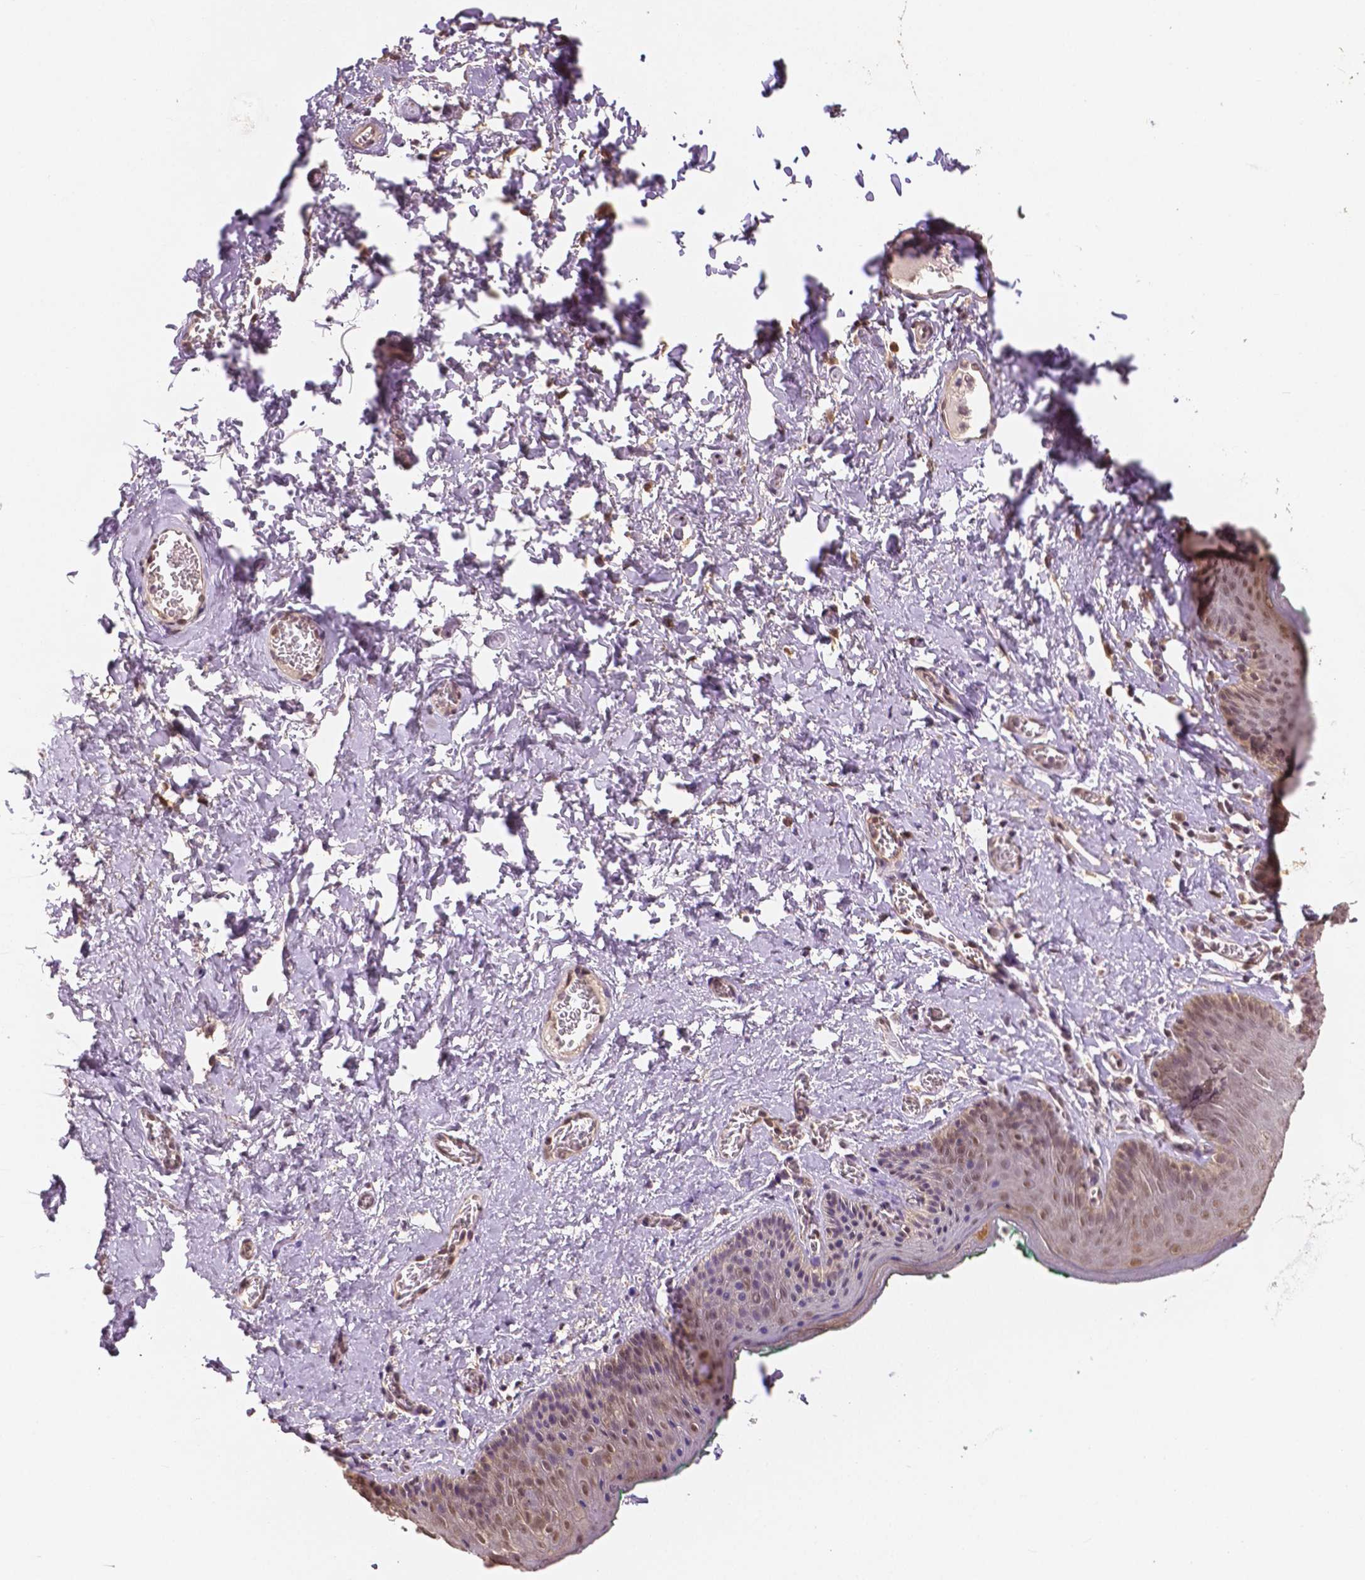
{"staining": {"intensity": "moderate", "quantity": "<25%", "location": "nuclear"}, "tissue": "skin", "cell_type": "Epidermal cells", "image_type": "normal", "snomed": [{"axis": "morphology", "description": "Normal tissue, NOS"}, {"axis": "topography", "description": "Vulva"}, {"axis": "topography", "description": "Peripheral nerve tissue"}], "caption": "Protein expression by immunohistochemistry (IHC) demonstrates moderate nuclear staining in approximately <25% of epidermal cells in unremarkable skin.", "gene": "MAP1LC3B", "patient": {"sex": "female", "age": 66}}